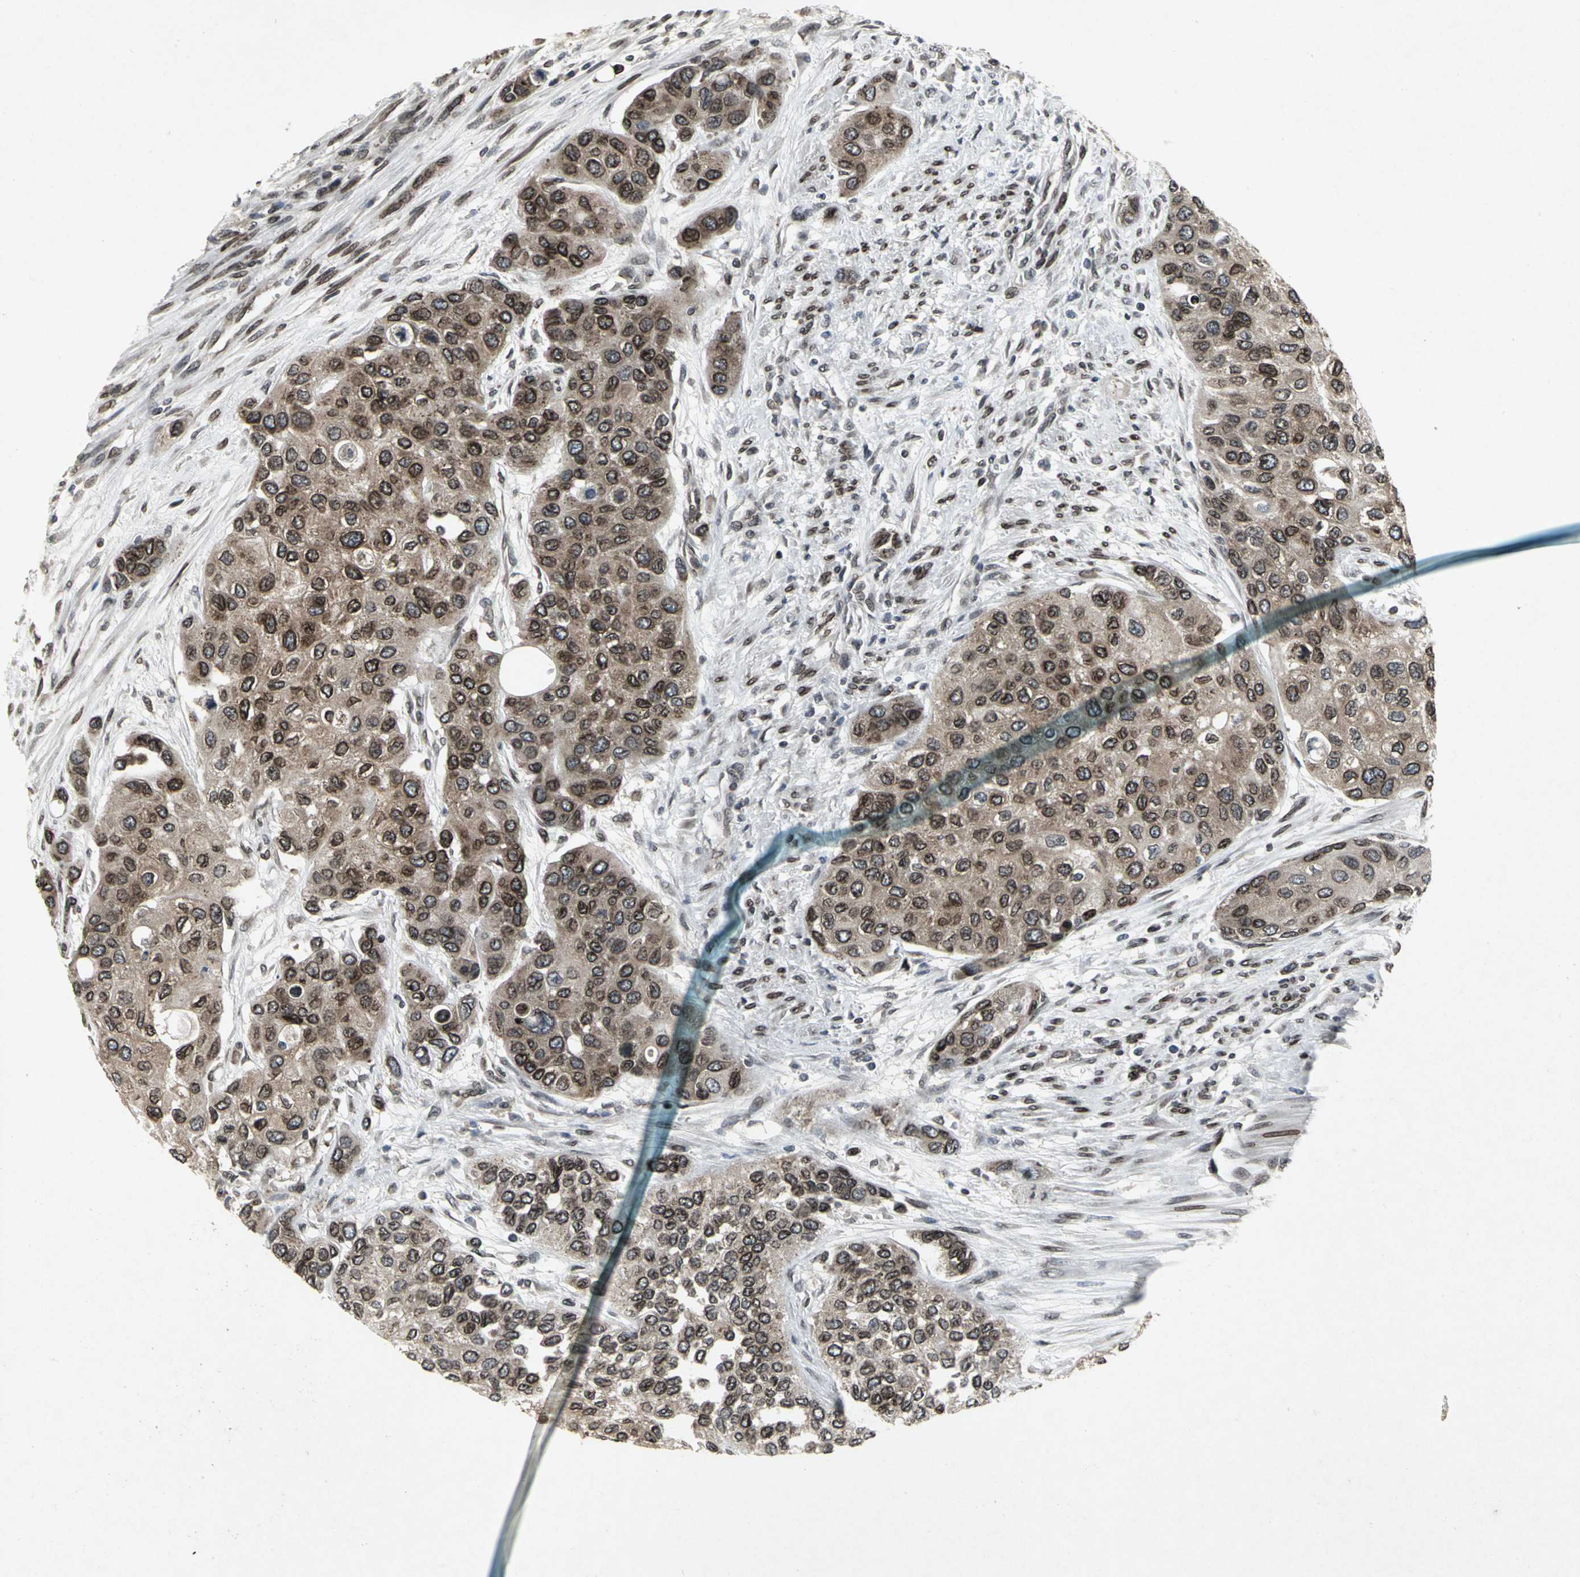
{"staining": {"intensity": "strong", "quantity": ">75%", "location": "cytoplasmic/membranous,nuclear"}, "tissue": "urothelial cancer", "cell_type": "Tumor cells", "image_type": "cancer", "snomed": [{"axis": "morphology", "description": "Urothelial carcinoma, High grade"}, {"axis": "topography", "description": "Urinary bladder"}], "caption": "A histopathology image of urothelial carcinoma (high-grade) stained for a protein displays strong cytoplasmic/membranous and nuclear brown staining in tumor cells. (brown staining indicates protein expression, while blue staining denotes nuclei).", "gene": "SH2B3", "patient": {"sex": "female", "age": 56}}